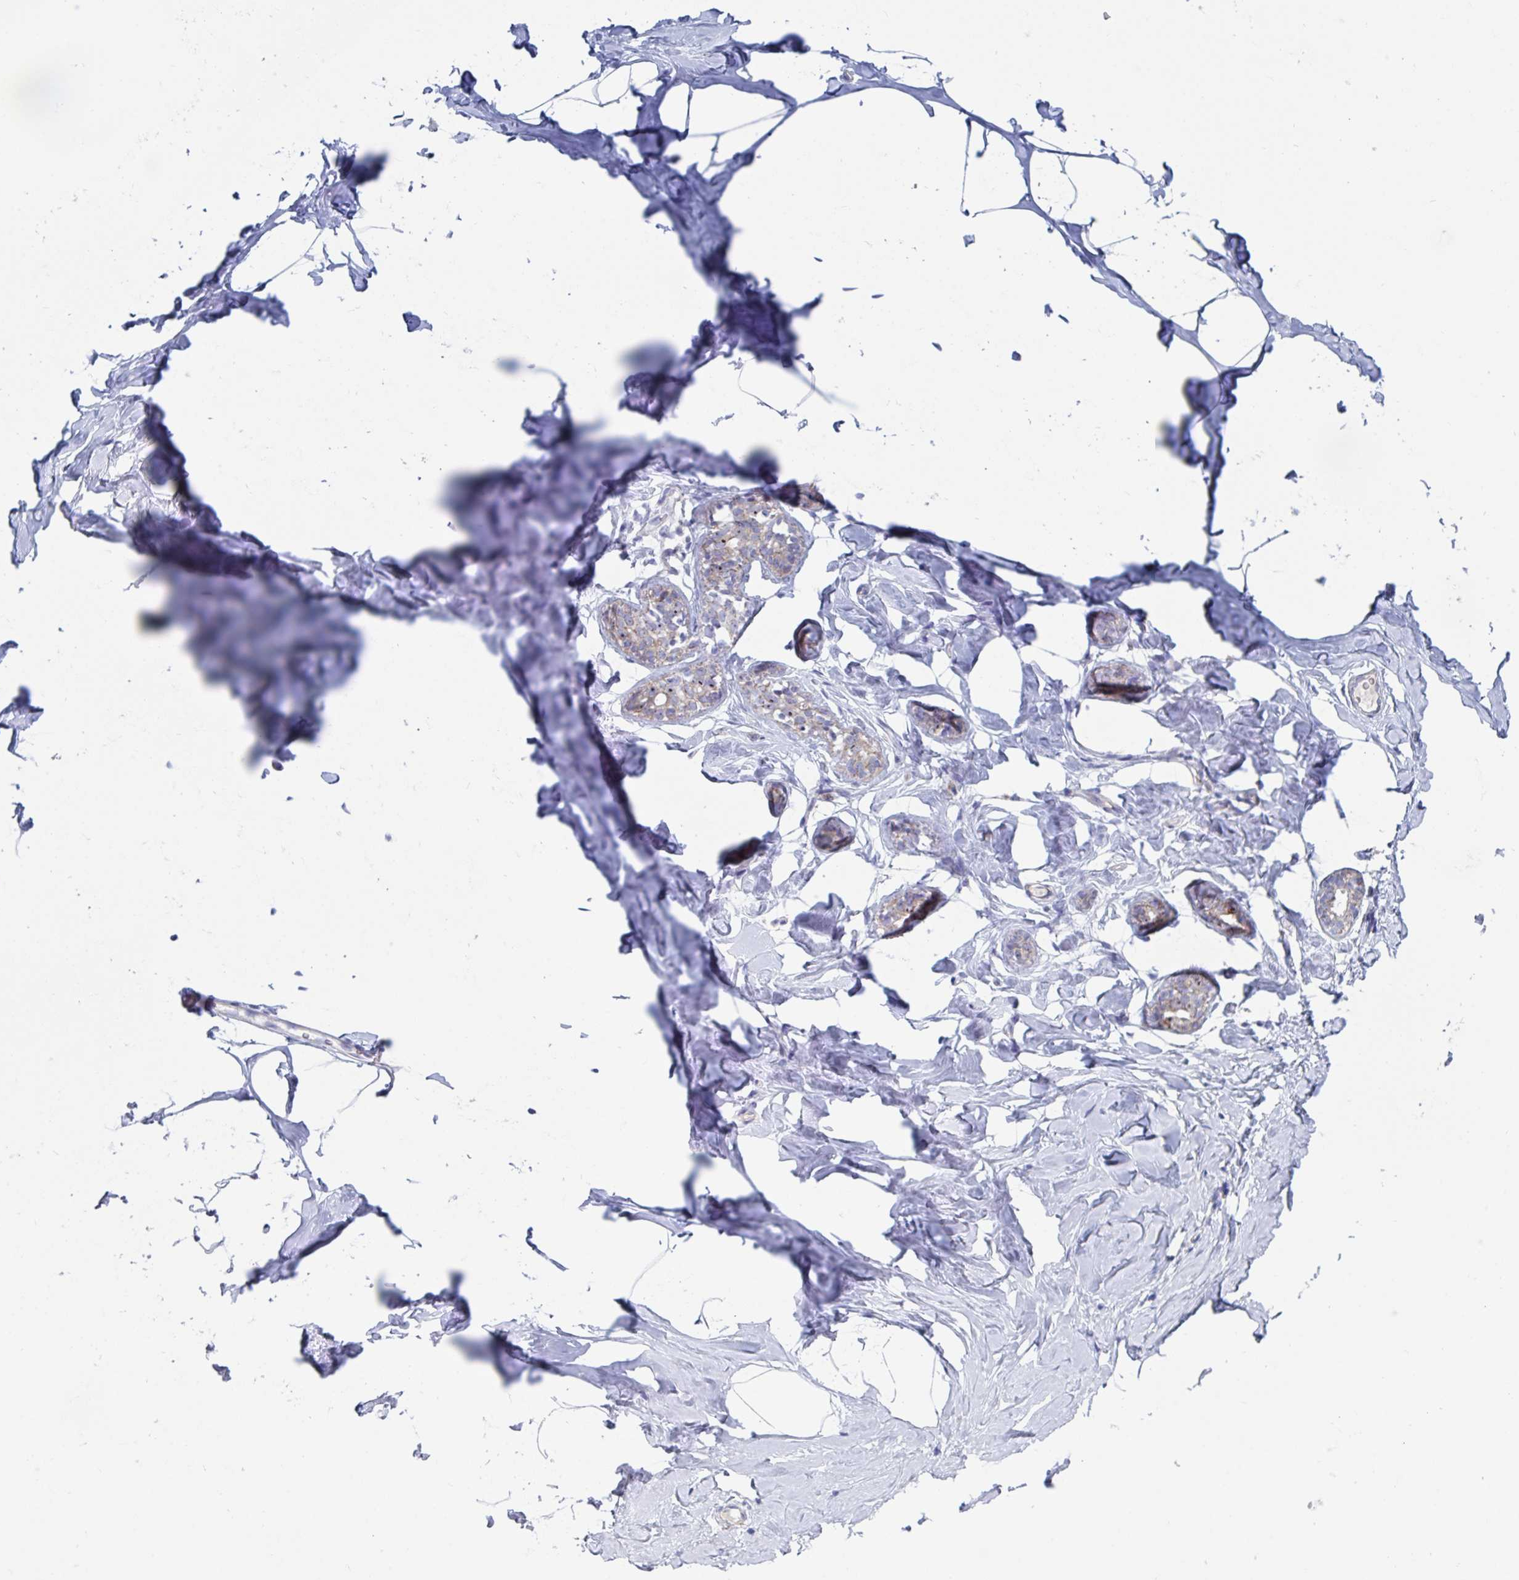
{"staining": {"intensity": "negative", "quantity": "none", "location": "none"}, "tissue": "breast", "cell_type": "Adipocytes", "image_type": "normal", "snomed": [{"axis": "morphology", "description": "Normal tissue, NOS"}, {"axis": "topography", "description": "Breast"}], "caption": "Breast was stained to show a protein in brown. There is no significant expression in adipocytes. Nuclei are stained in blue.", "gene": "MRPL53", "patient": {"sex": "female", "age": 32}}